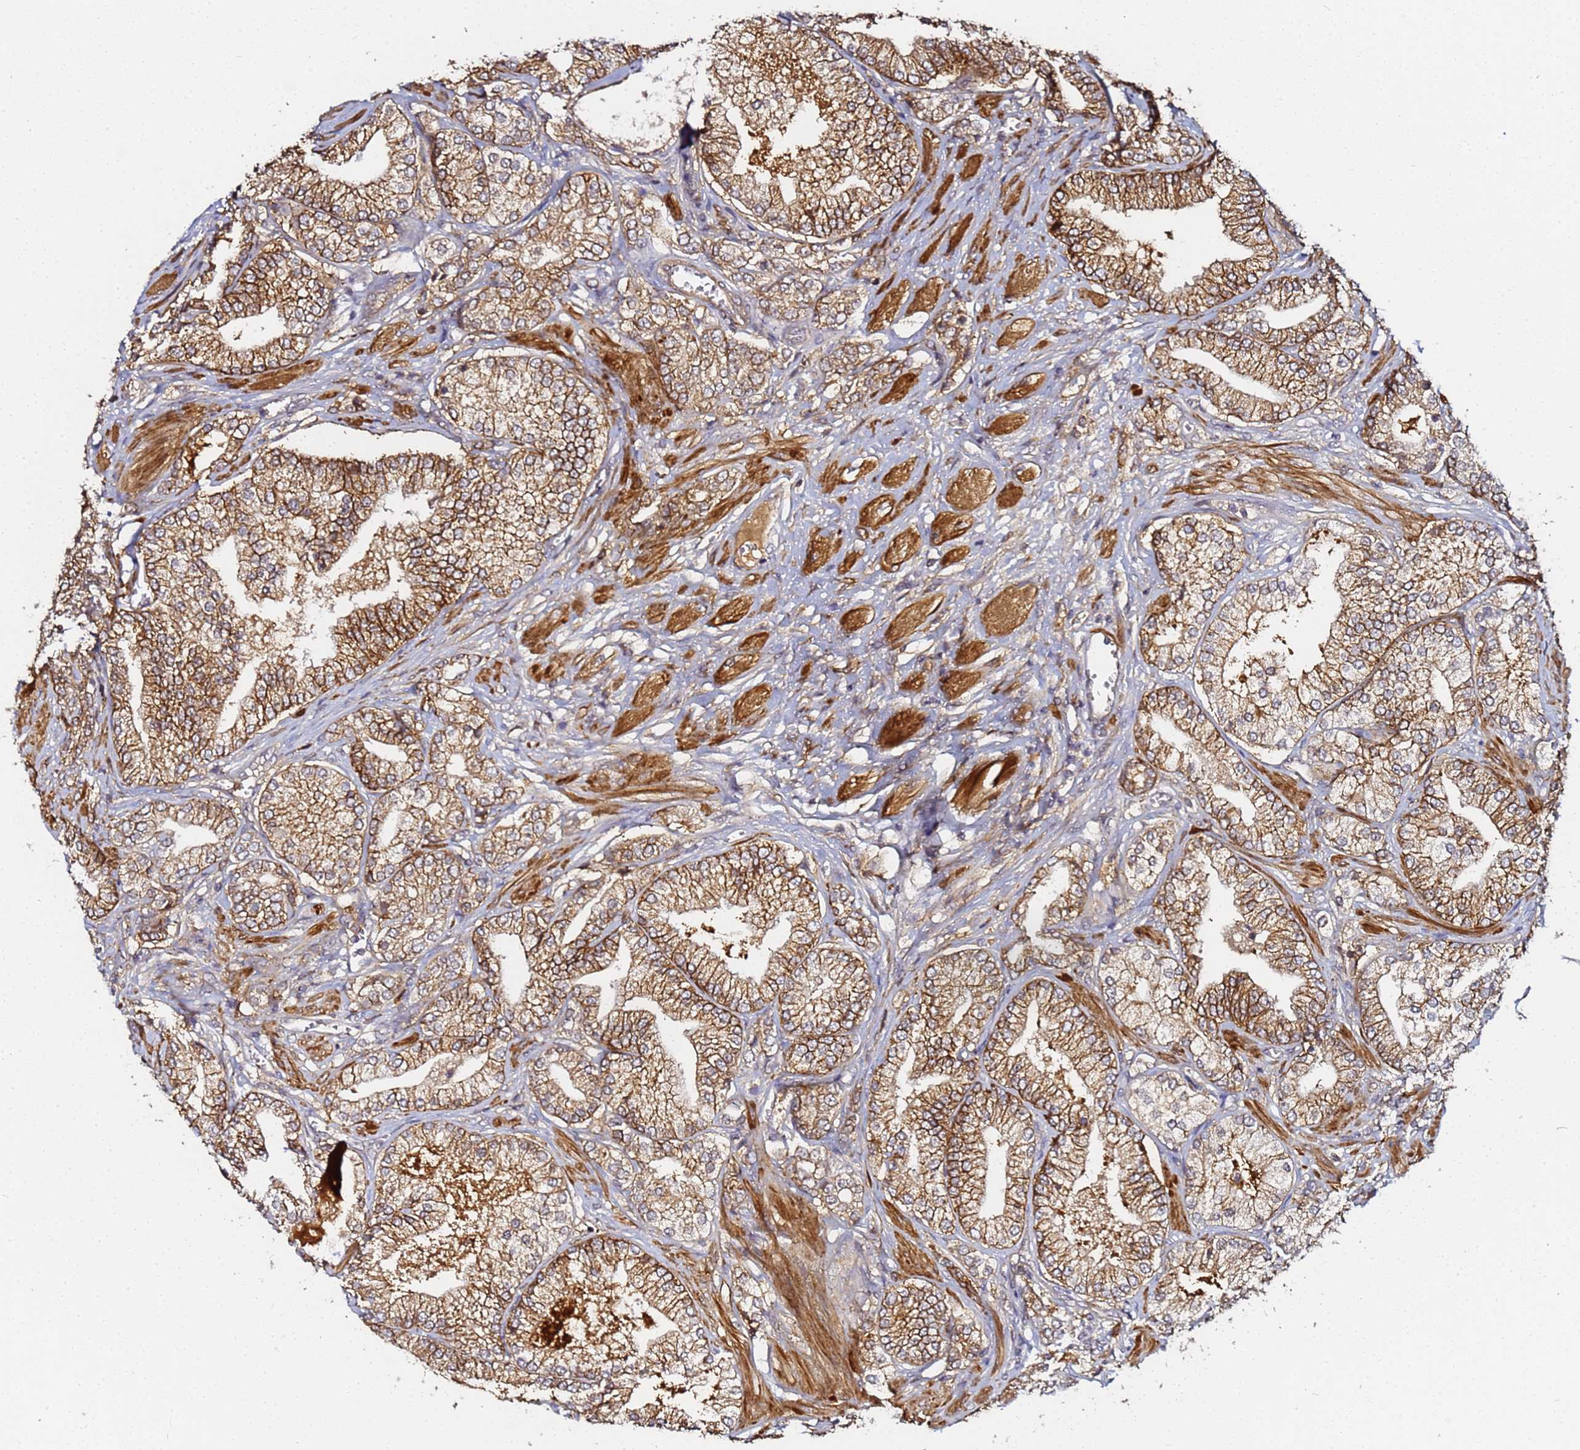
{"staining": {"intensity": "moderate", "quantity": ">75%", "location": "cytoplasmic/membranous"}, "tissue": "prostate cancer", "cell_type": "Tumor cells", "image_type": "cancer", "snomed": [{"axis": "morphology", "description": "Adenocarcinoma, High grade"}, {"axis": "topography", "description": "Prostate"}], "caption": "Moderate cytoplasmic/membranous positivity for a protein is seen in approximately >75% of tumor cells of adenocarcinoma (high-grade) (prostate) using IHC.", "gene": "LRRC69", "patient": {"sex": "male", "age": 50}}